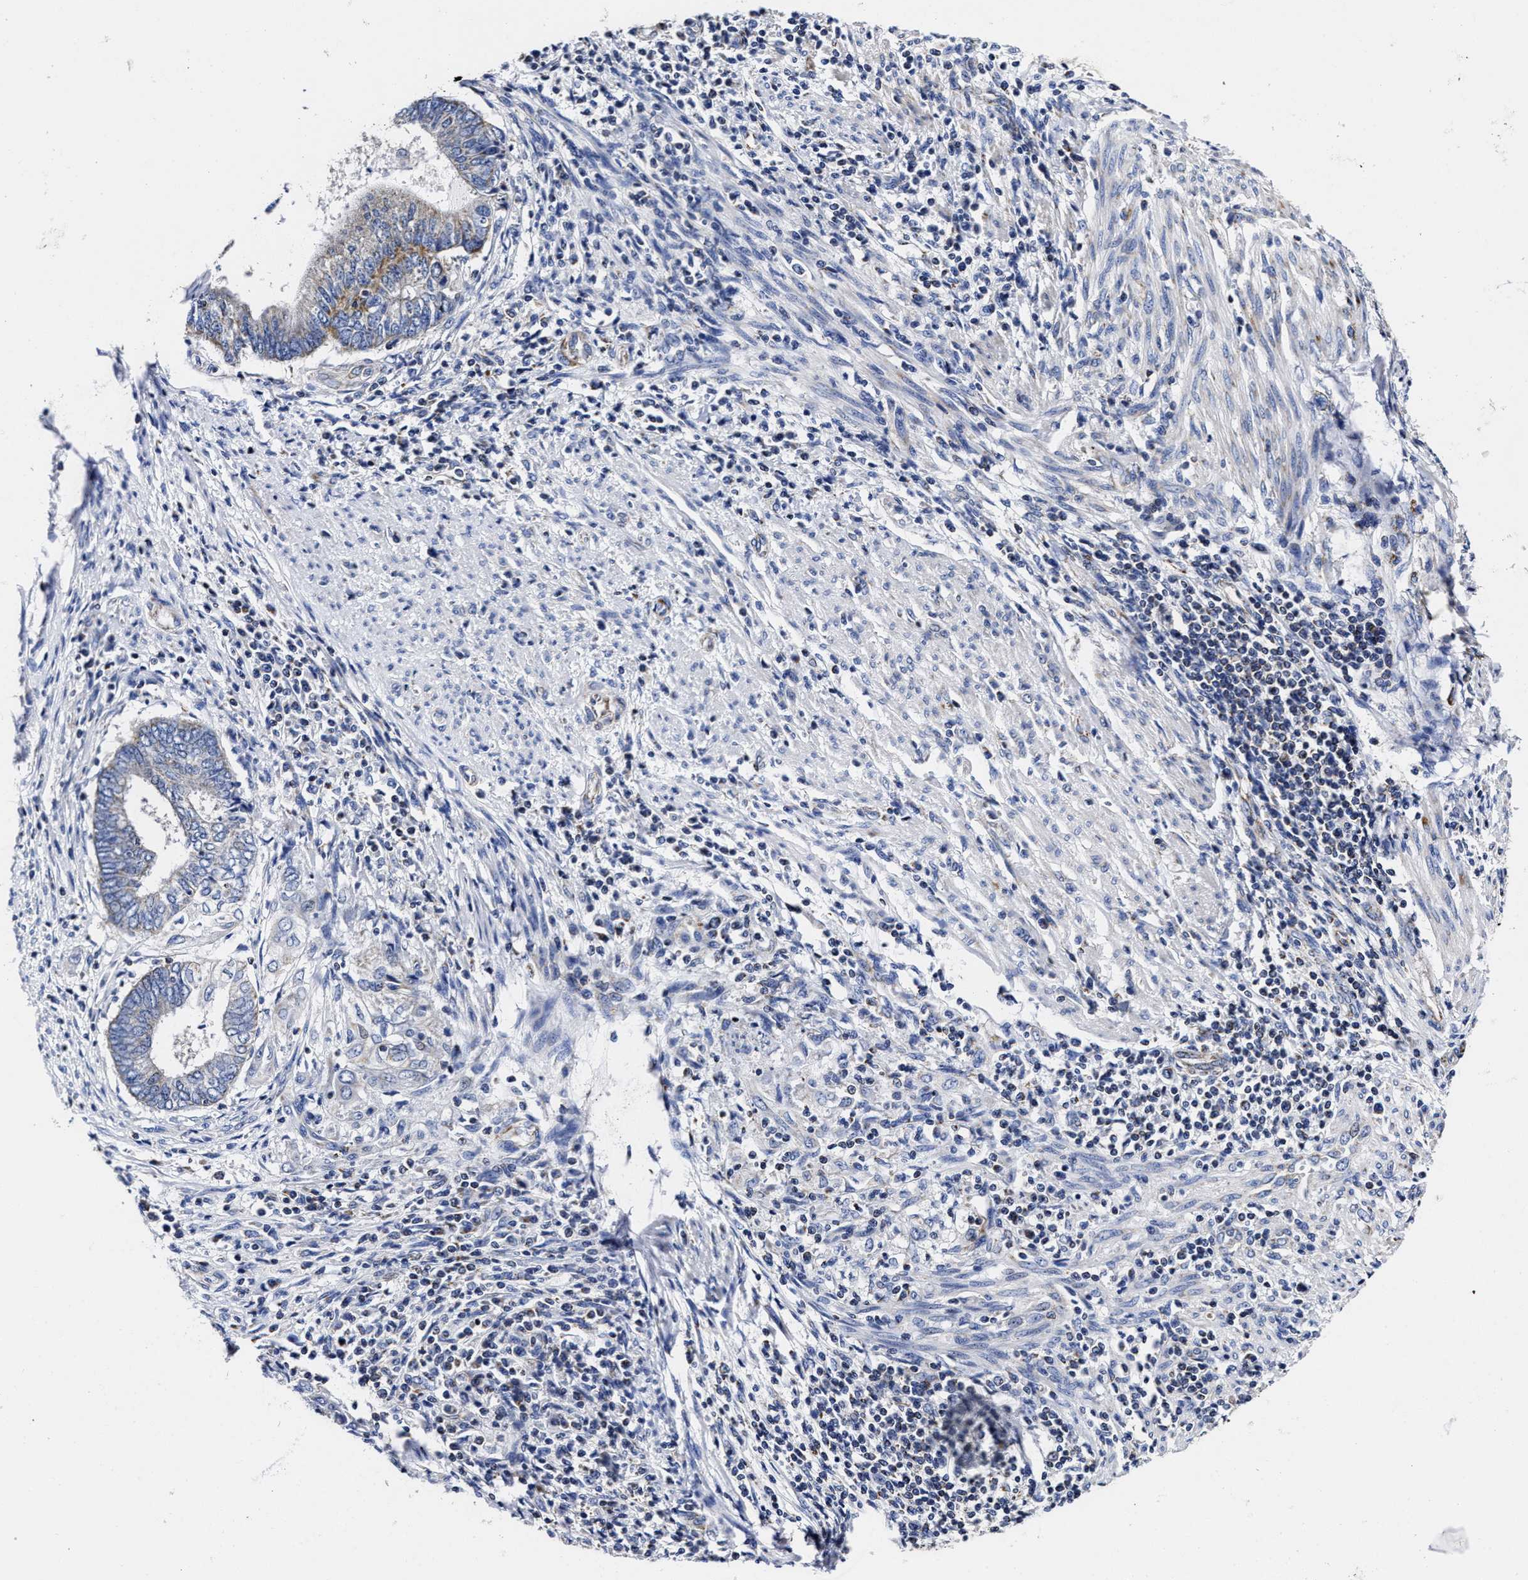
{"staining": {"intensity": "negative", "quantity": "none", "location": "none"}, "tissue": "endometrial cancer", "cell_type": "Tumor cells", "image_type": "cancer", "snomed": [{"axis": "morphology", "description": "Adenocarcinoma, NOS"}, {"axis": "topography", "description": "Uterus"}, {"axis": "topography", "description": "Endometrium"}], "caption": "Human adenocarcinoma (endometrial) stained for a protein using immunohistochemistry (IHC) reveals no expression in tumor cells.", "gene": "HINT2", "patient": {"sex": "female", "age": 70}}